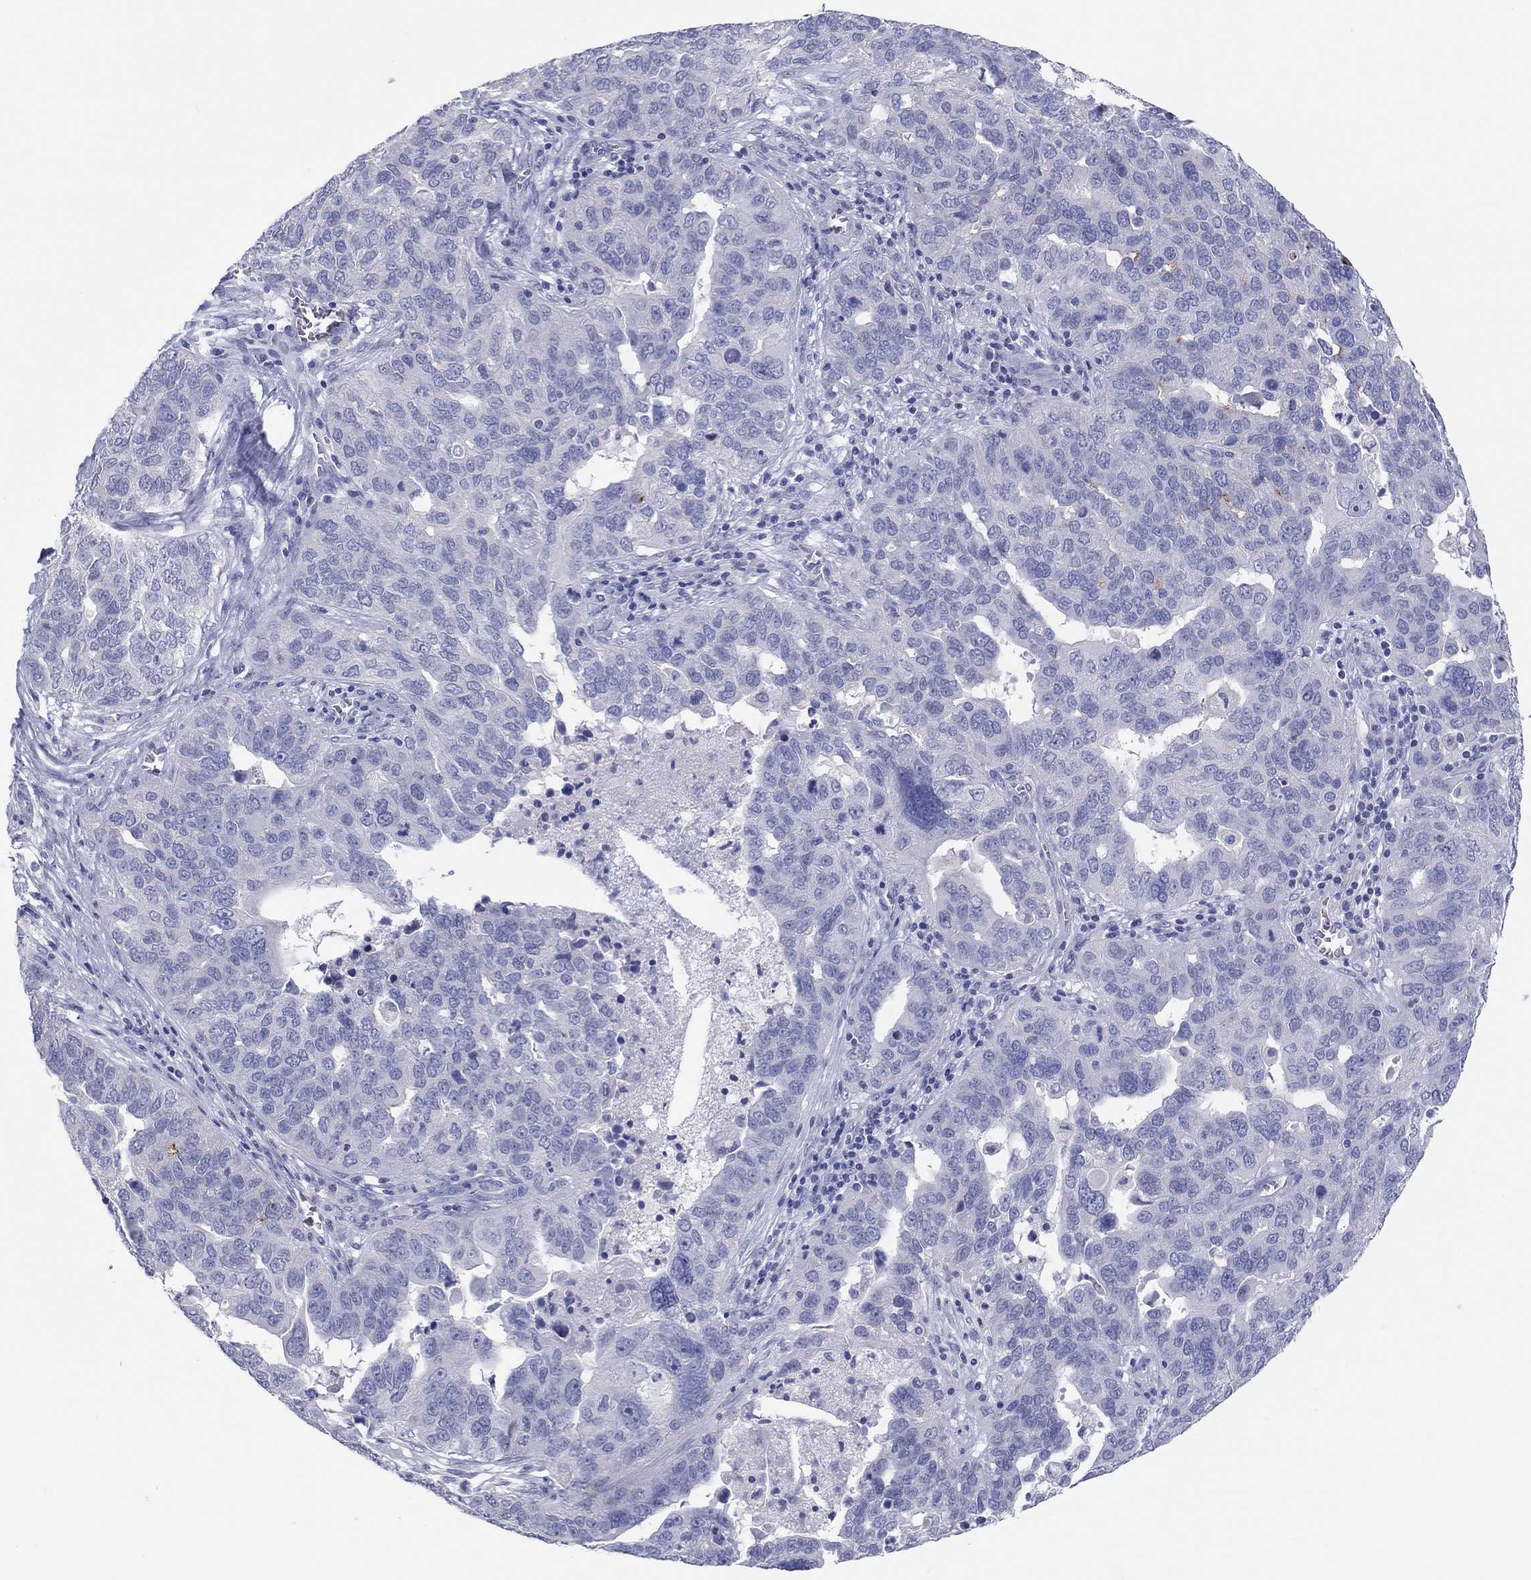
{"staining": {"intensity": "negative", "quantity": "none", "location": "none"}, "tissue": "ovarian cancer", "cell_type": "Tumor cells", "image_type": "cancer", "snomed": [{"axis": "morphology", "description": "Carcinoma, endometroid"}, {"axis": "topography", "description": "Soft tissue"}, {"axis": "topography", "description": "Ovary"}], "caption": "The photomicrograph shows no staining of tumor cells in ovarian cancer.", "gene": "ERICH3", "patient": {"sex": "female", "age": 52}}